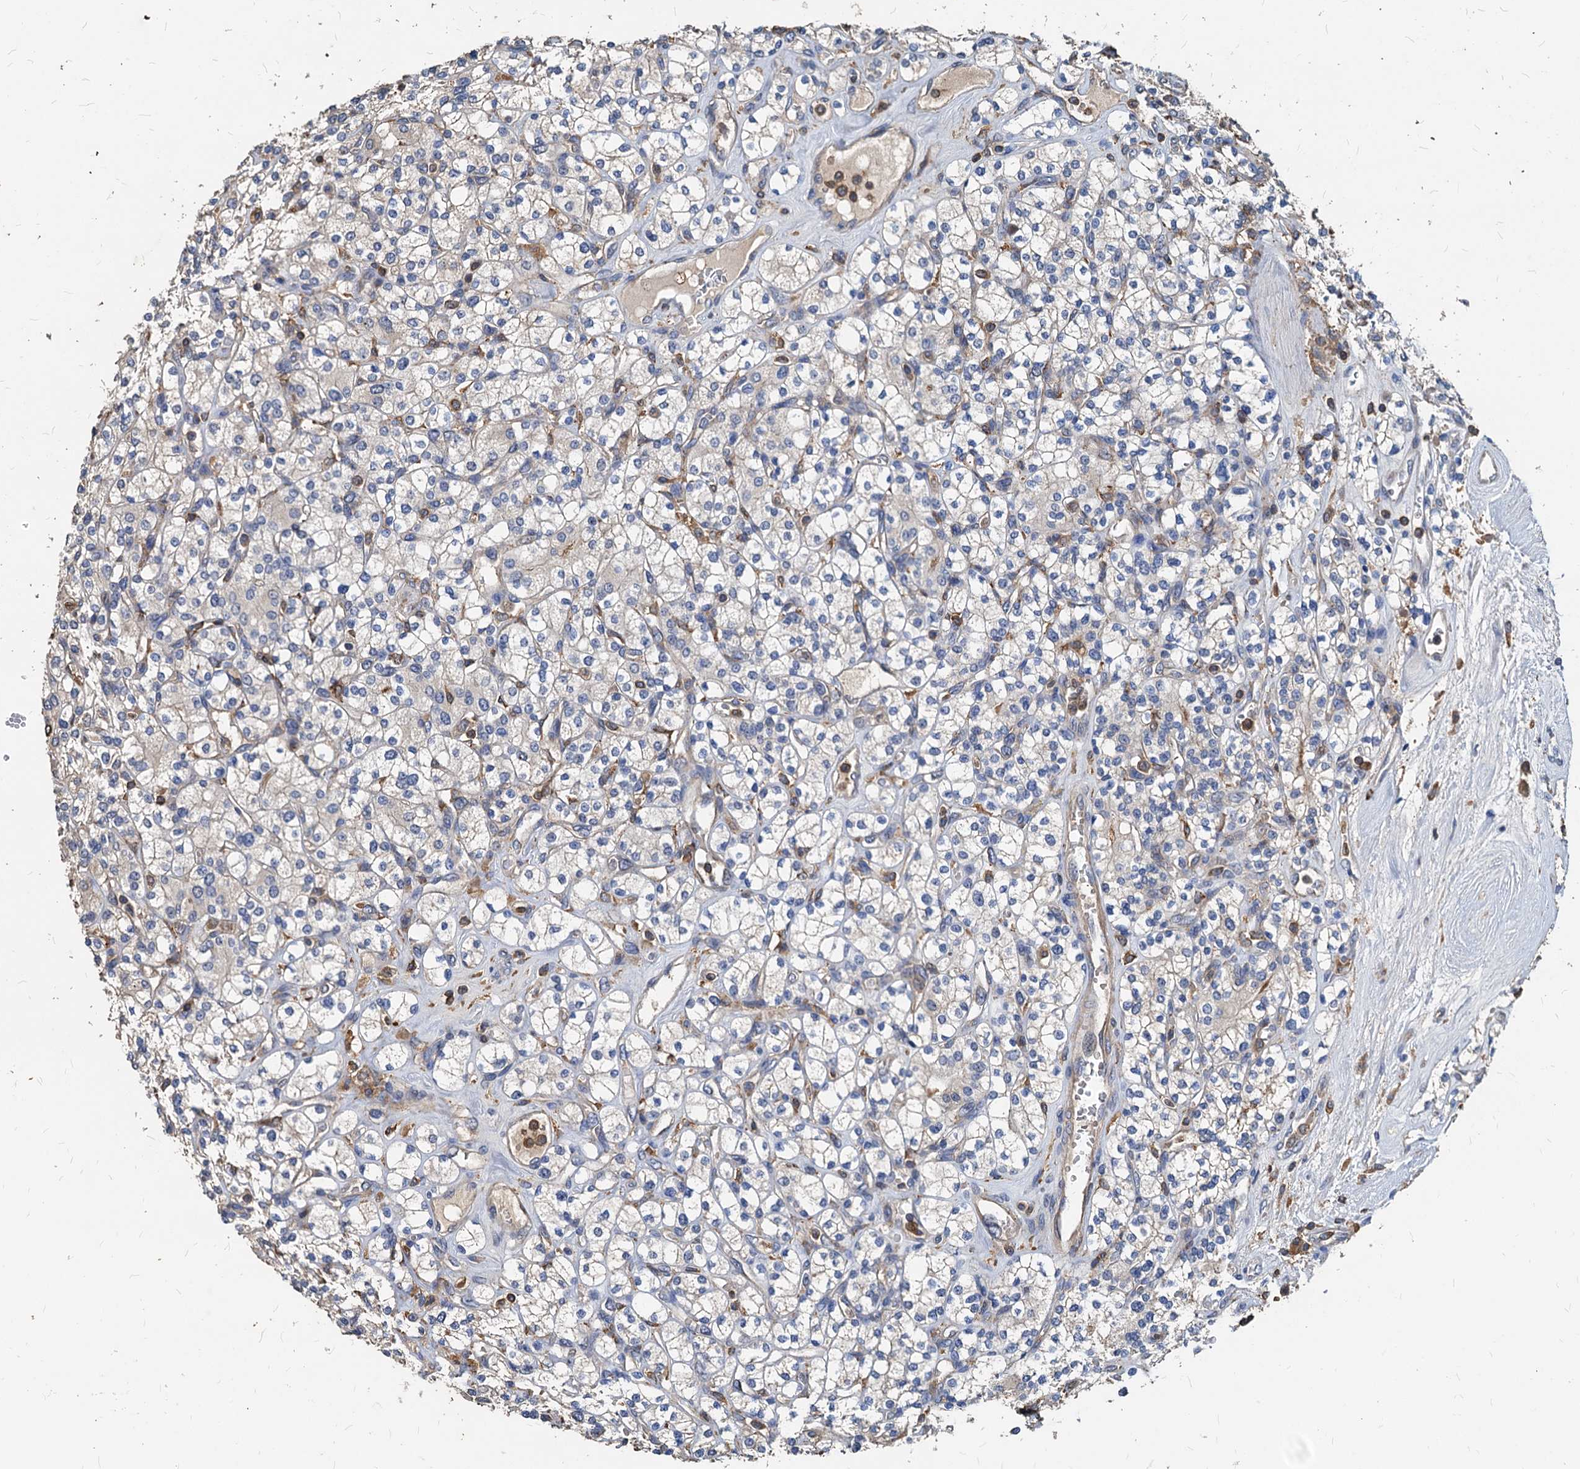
{"staining": {"intensity": "weak", "quantity": "<25%", "location": "cytoplasmic/membranous"}, "tissue": "renal cancer", "cell_type": "Tumor cells", "image_type": "cancer", "snomed": [{"axis": "morphology", "description": "Adenocarcinoma, NOS"}, {"axis": "topography", "description": "Kidney"}], "caption": "Immunohistochemistry (IHC) histopathology image of human renal cancer stained for a protein (brown), which reveals no positivity in tumor cells.", "gene": "LCP2", "patient": {"sex": "male", "age": 77}}